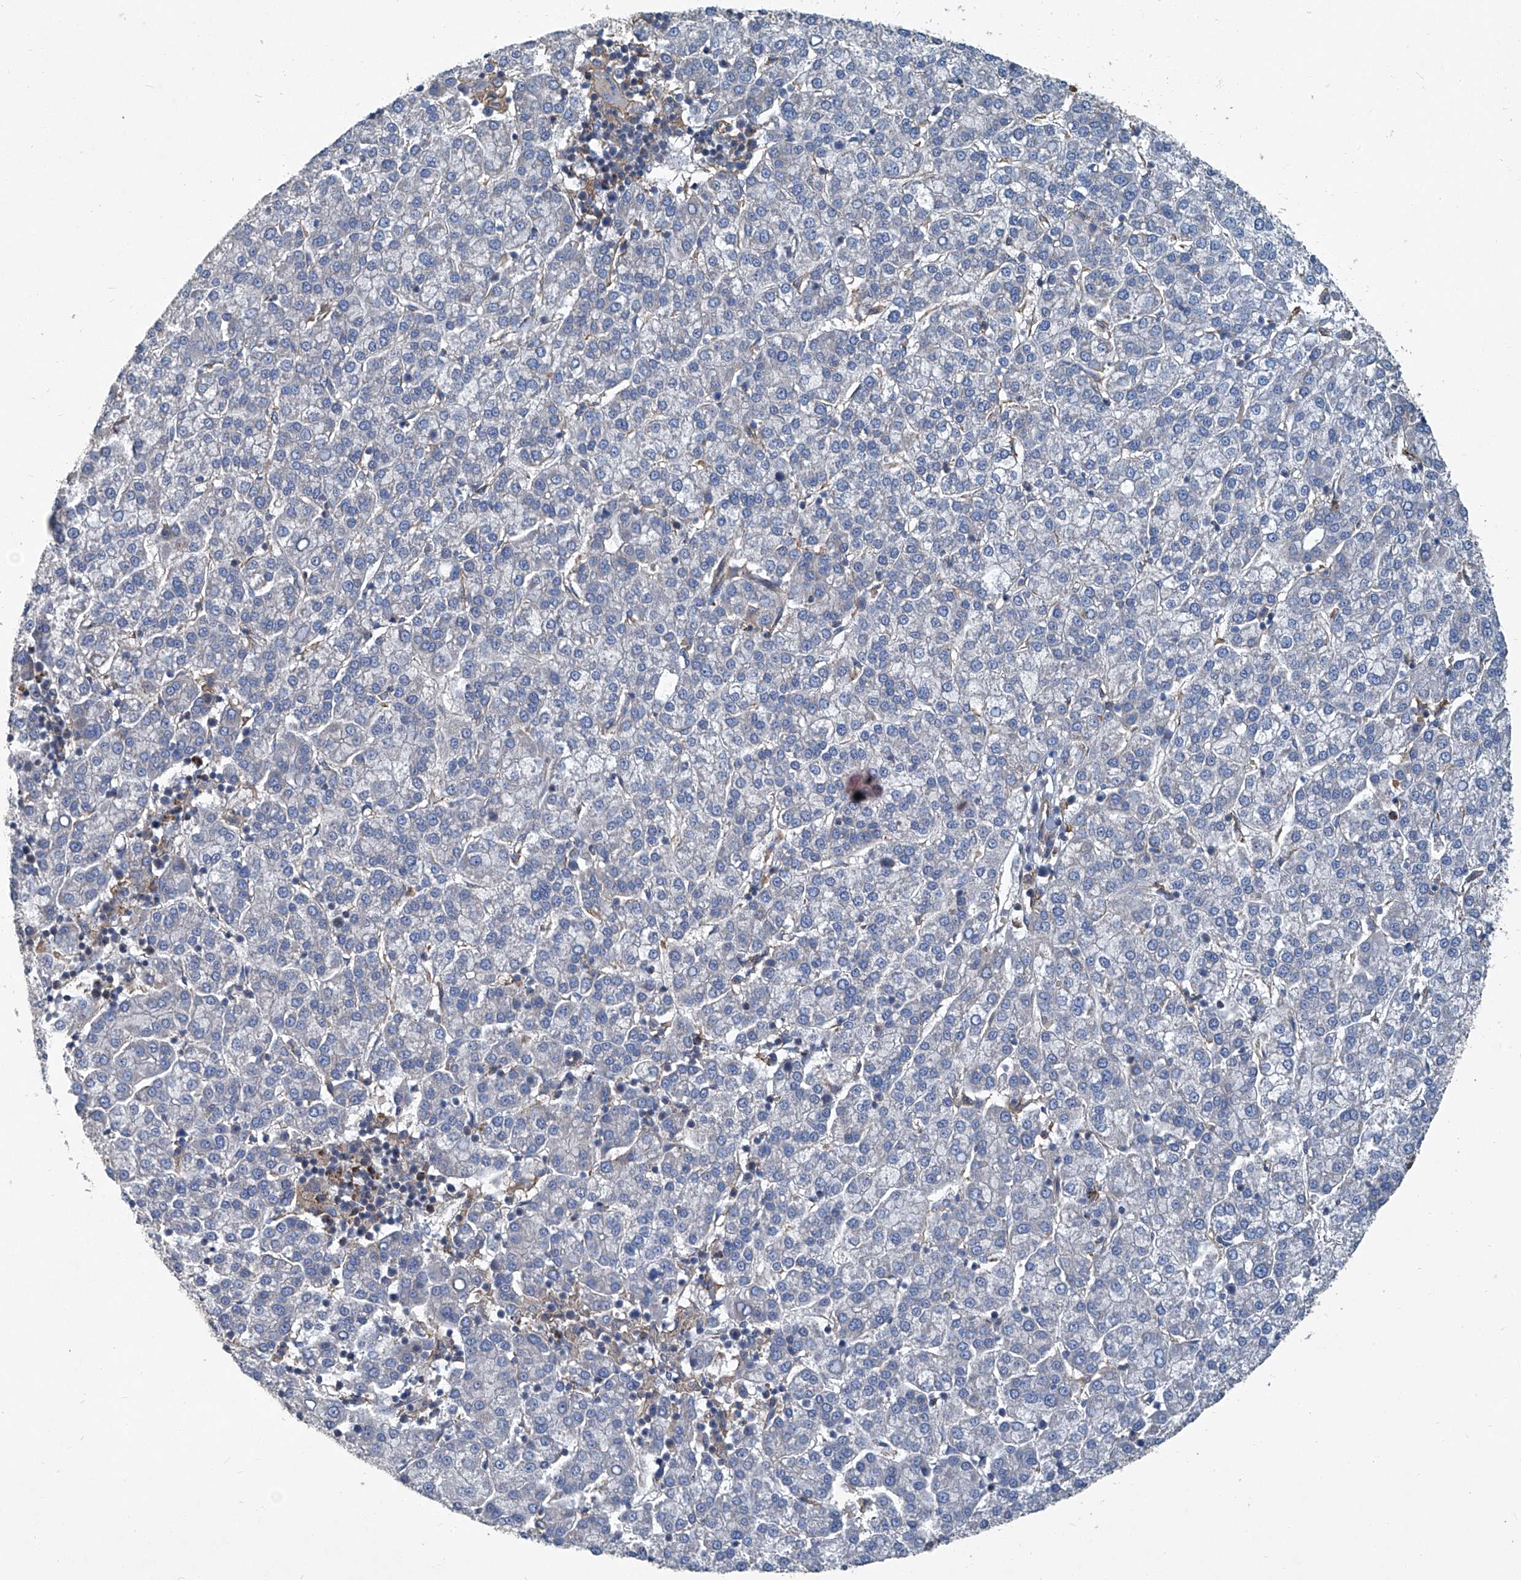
{"staining": {"intensity": "negative", "quantity": "none", "location": "none"}, "tissue": "liver cancer", "cell_type": "Tumor cells", "image_type": "cancer", "snomed": [{"axis": "morphology", "description": "Carcinoma, Hepatocellular, NOS"}, {"axis": "topography", "description": "Liver"}], "caption": "DAB (3,3'-diaminobenzidine) immunohistochemical staining of human liver hepatocellular carcinoma reveals no significant staining in tumor cells. (DAB IHC, high magnification).", "gene": "PIGH", "patient": {"sex": "female", "age": 58}}